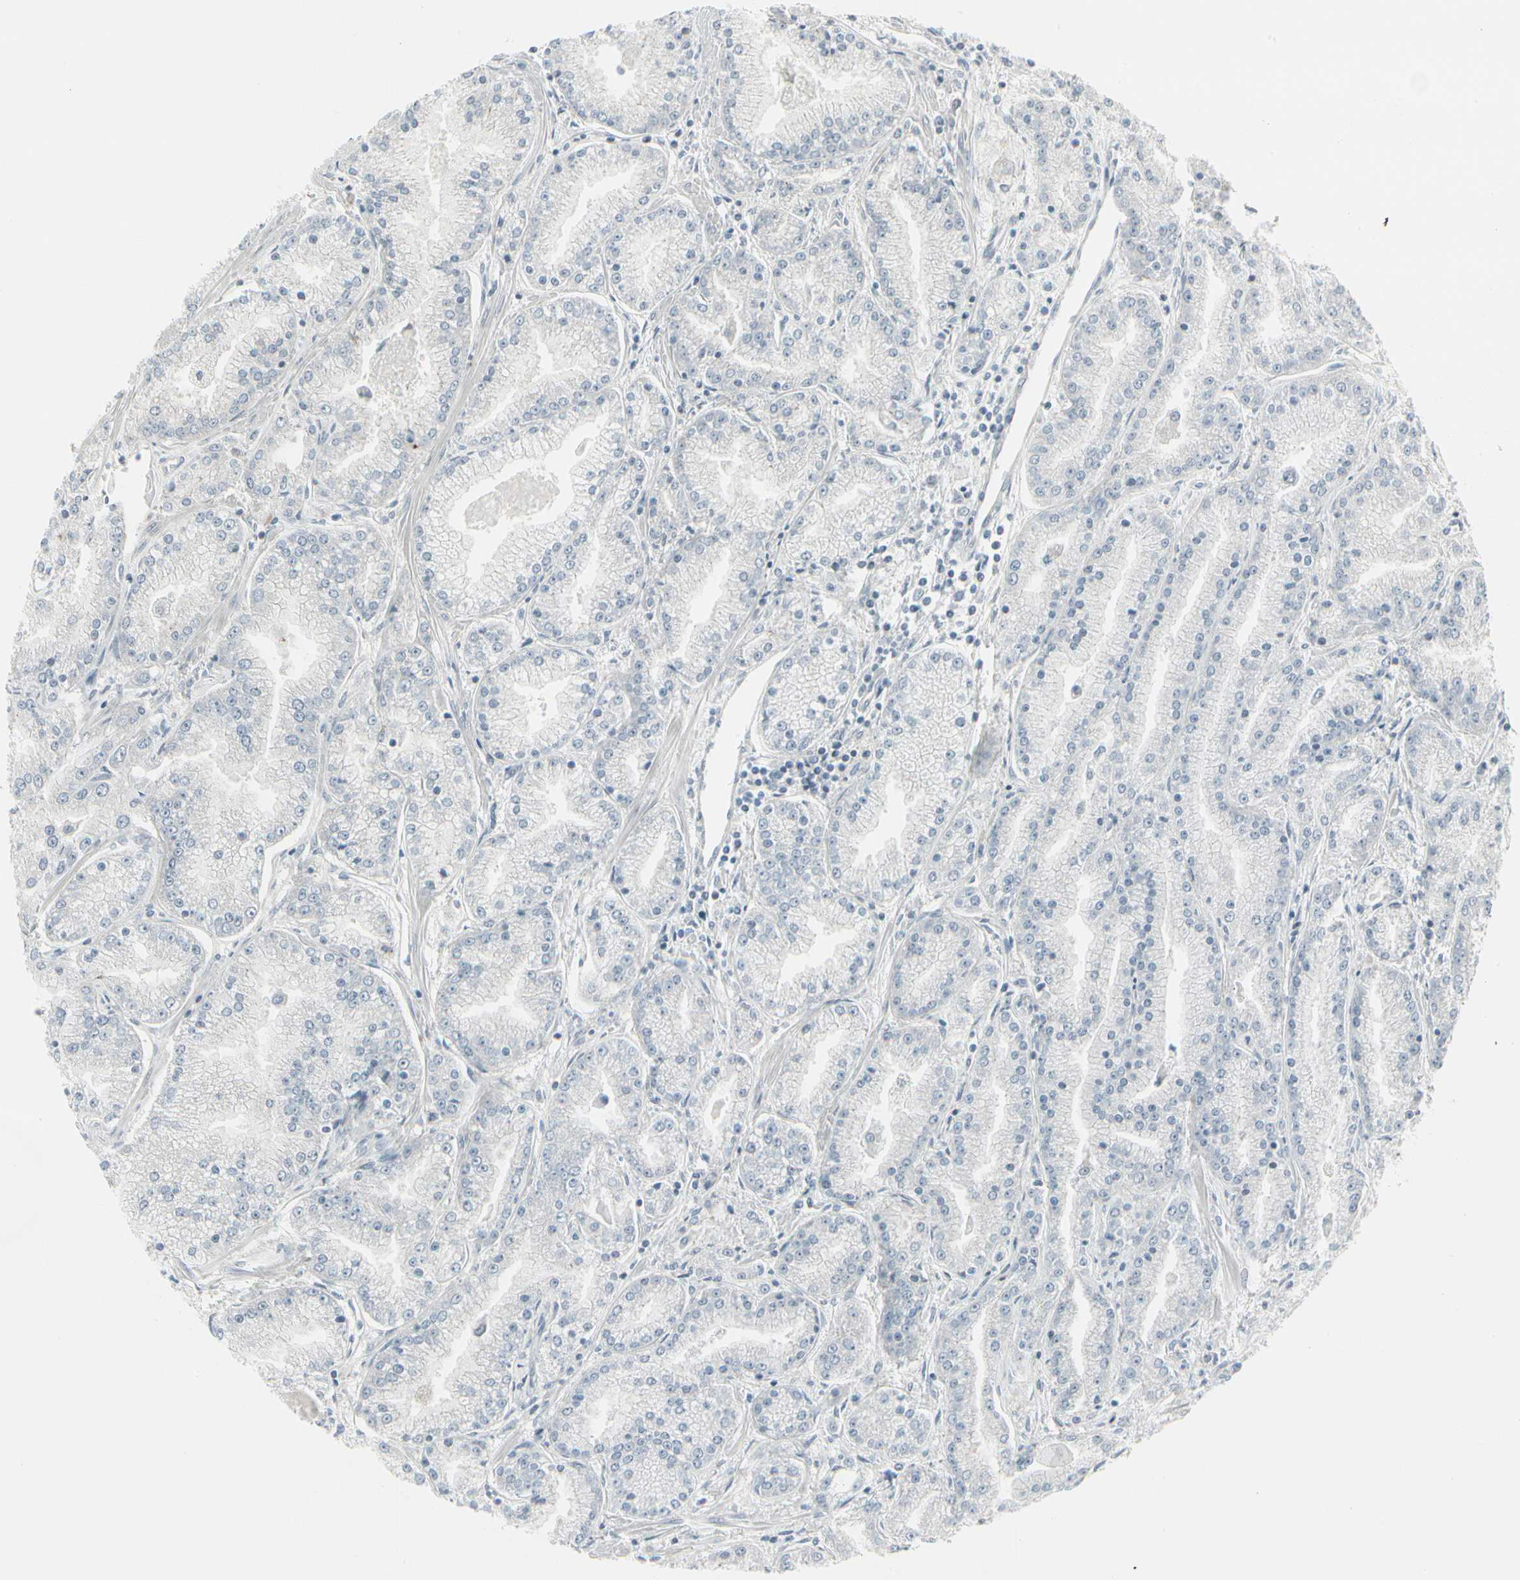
{"staining": {"intensity": "negative", "quantity": "none", "location": "none"}, "tissue": "prostate cancer", "cell_type": "Tumor cells", "image_type": "cancer", "snomed": [{"axis": "morphology", "description": "Adenocarcinoma, High grade"}, {"axis": "topography", "description": "Prostate"}], "caption": "DAB (3,3'-diaminobenzidine) immunohistochemical staining of human prostate high-grade adenocarcinoma displays no significant expression in tumor cells. (DAB immunohistochemistry with hematoxylin counter stain).", "gene": "EPS15", "patient": {"sex": "male", "age": 61}}